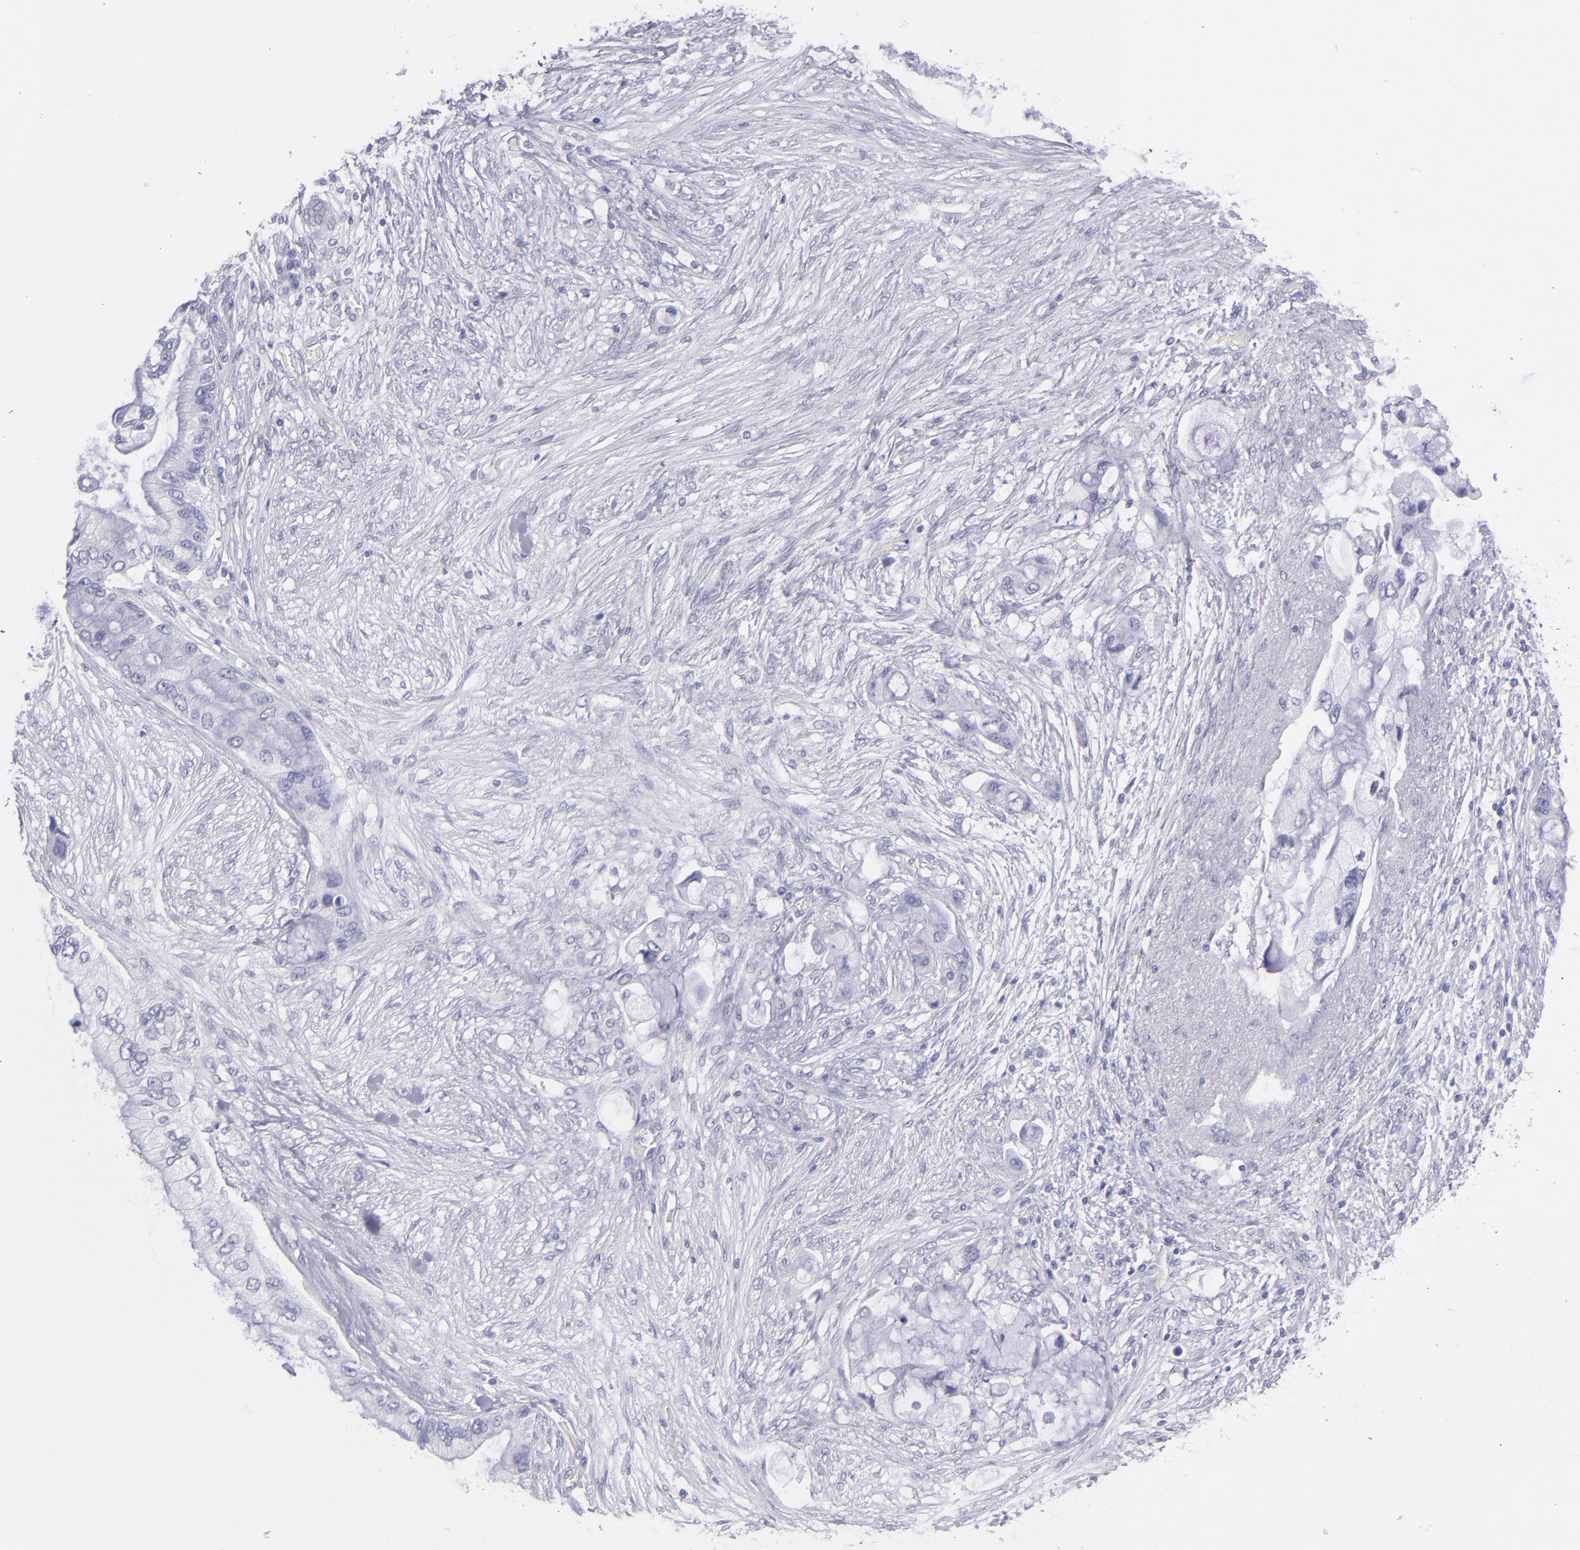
{"staining": {"intensity": "negative", "quantity": "none", "location": "none"}, "tissue": "pancreatic cancer", "cell_type": "Tumor cells", "image_type": "cancer", "snomed": [{"axis": "morphology", "description": "Adenocarcinoma, NOS"}, {"axis": "topography", "description": "Pancreas"}], "caption": "DAB (3,3'-diaminobenzidine) immunohistochemical staining of human adenocarcinoma (pancreatic) displays no significant staining in tumor cells.", "gene": "TG", "patient": {"sex": "female", "age": 59}}